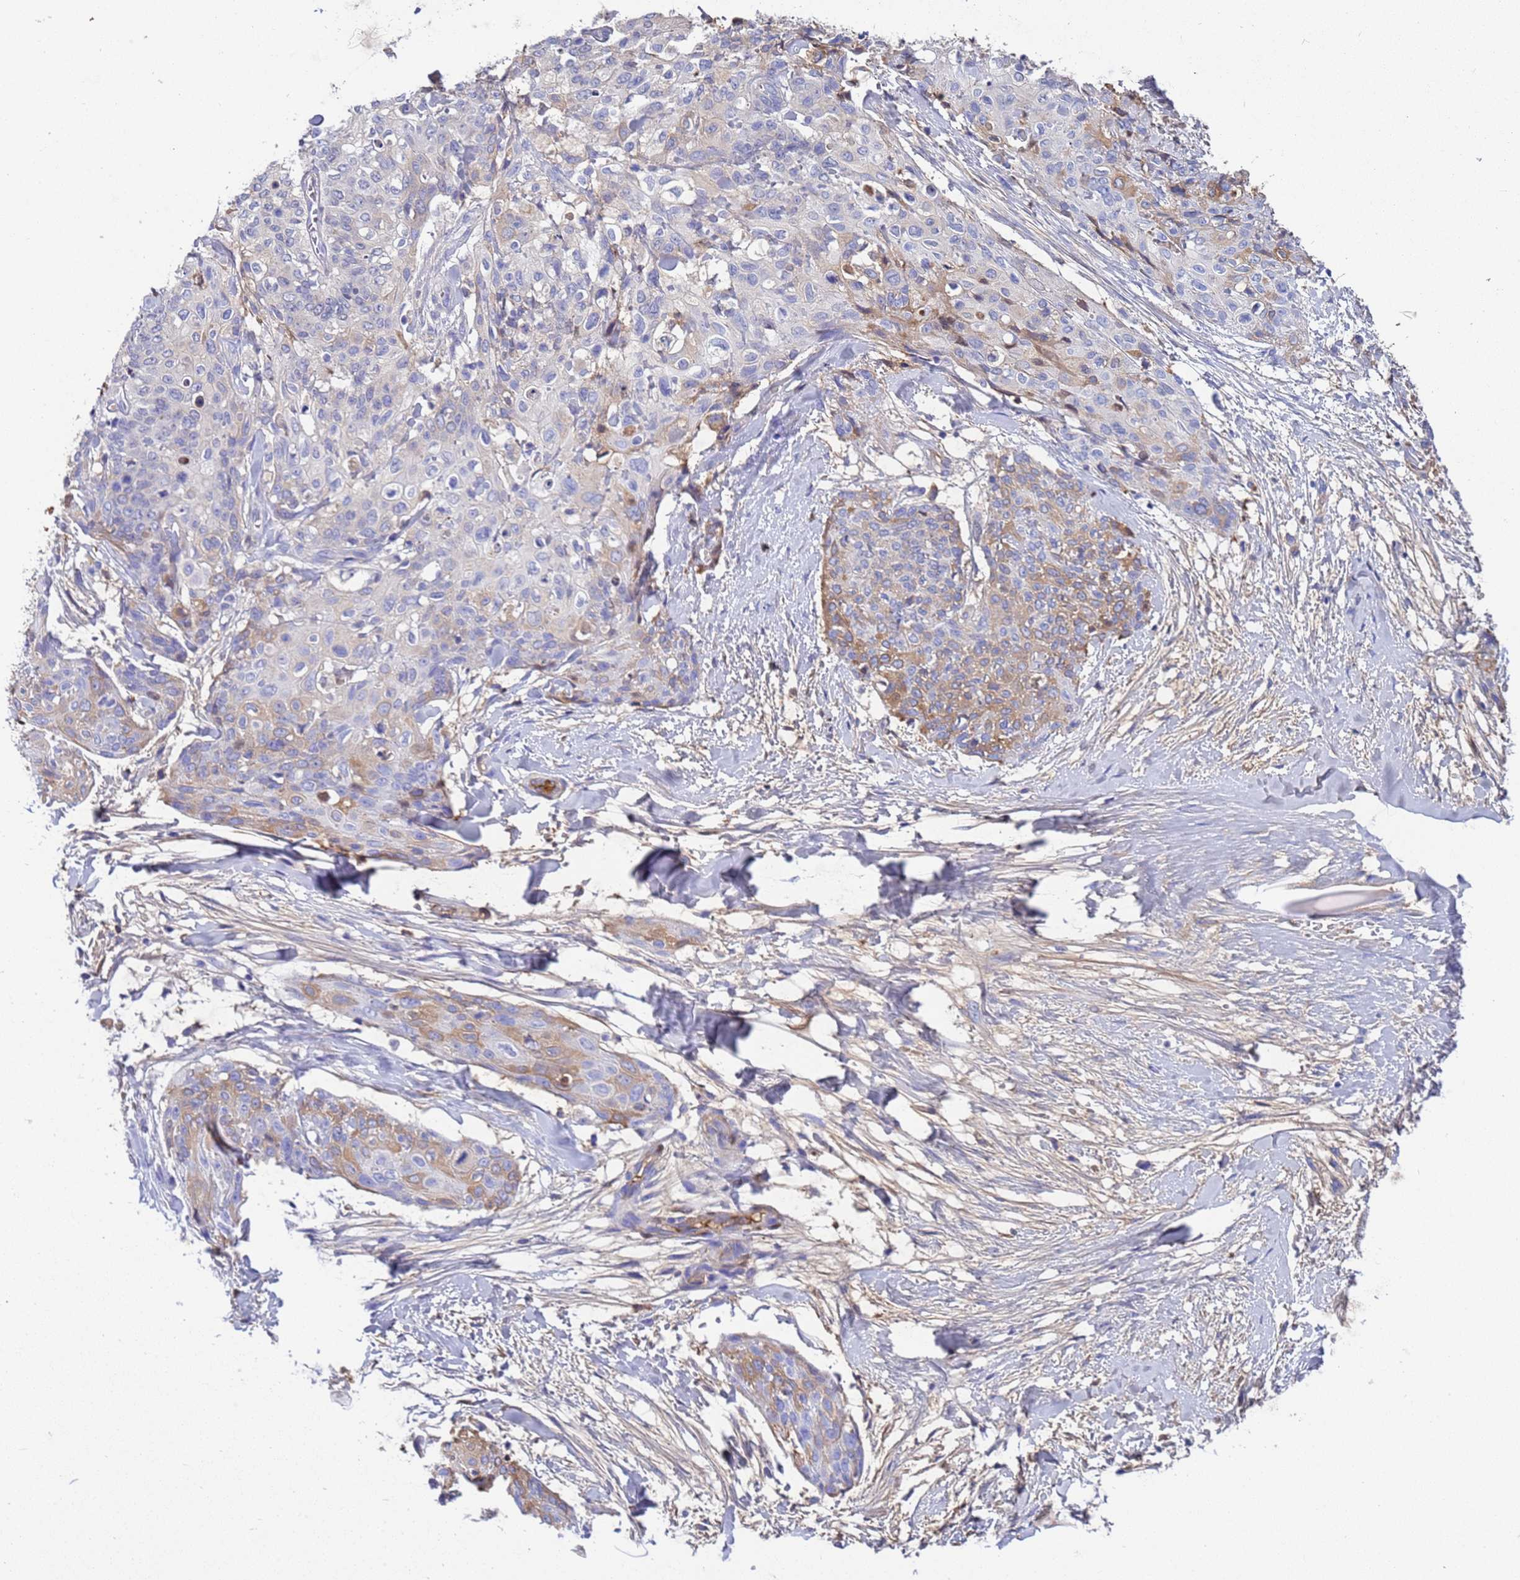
{"staining": {"intensity": "moderate", "quantity": "<25%", "location": "cytoplasmic/membranous"}, "tissue": "skin cancer", "cell_type": "Tumor cells", "image_type": "cancer", "snomed": [{"axis": "morphology", "description": "Squamous cell carcinoma, NOS"}, {"axis": "topography", "description": "Skin"}, {"axis": "topography", "description": "Vulva"}], "caption": "Moderate cytoplasmic/membranous positivity is identified in approximately <25% of tumor cells in squamous cell carcinoma (skin).", "gene": "H1-7", "patient": {"sex": "female", "age": 85}}